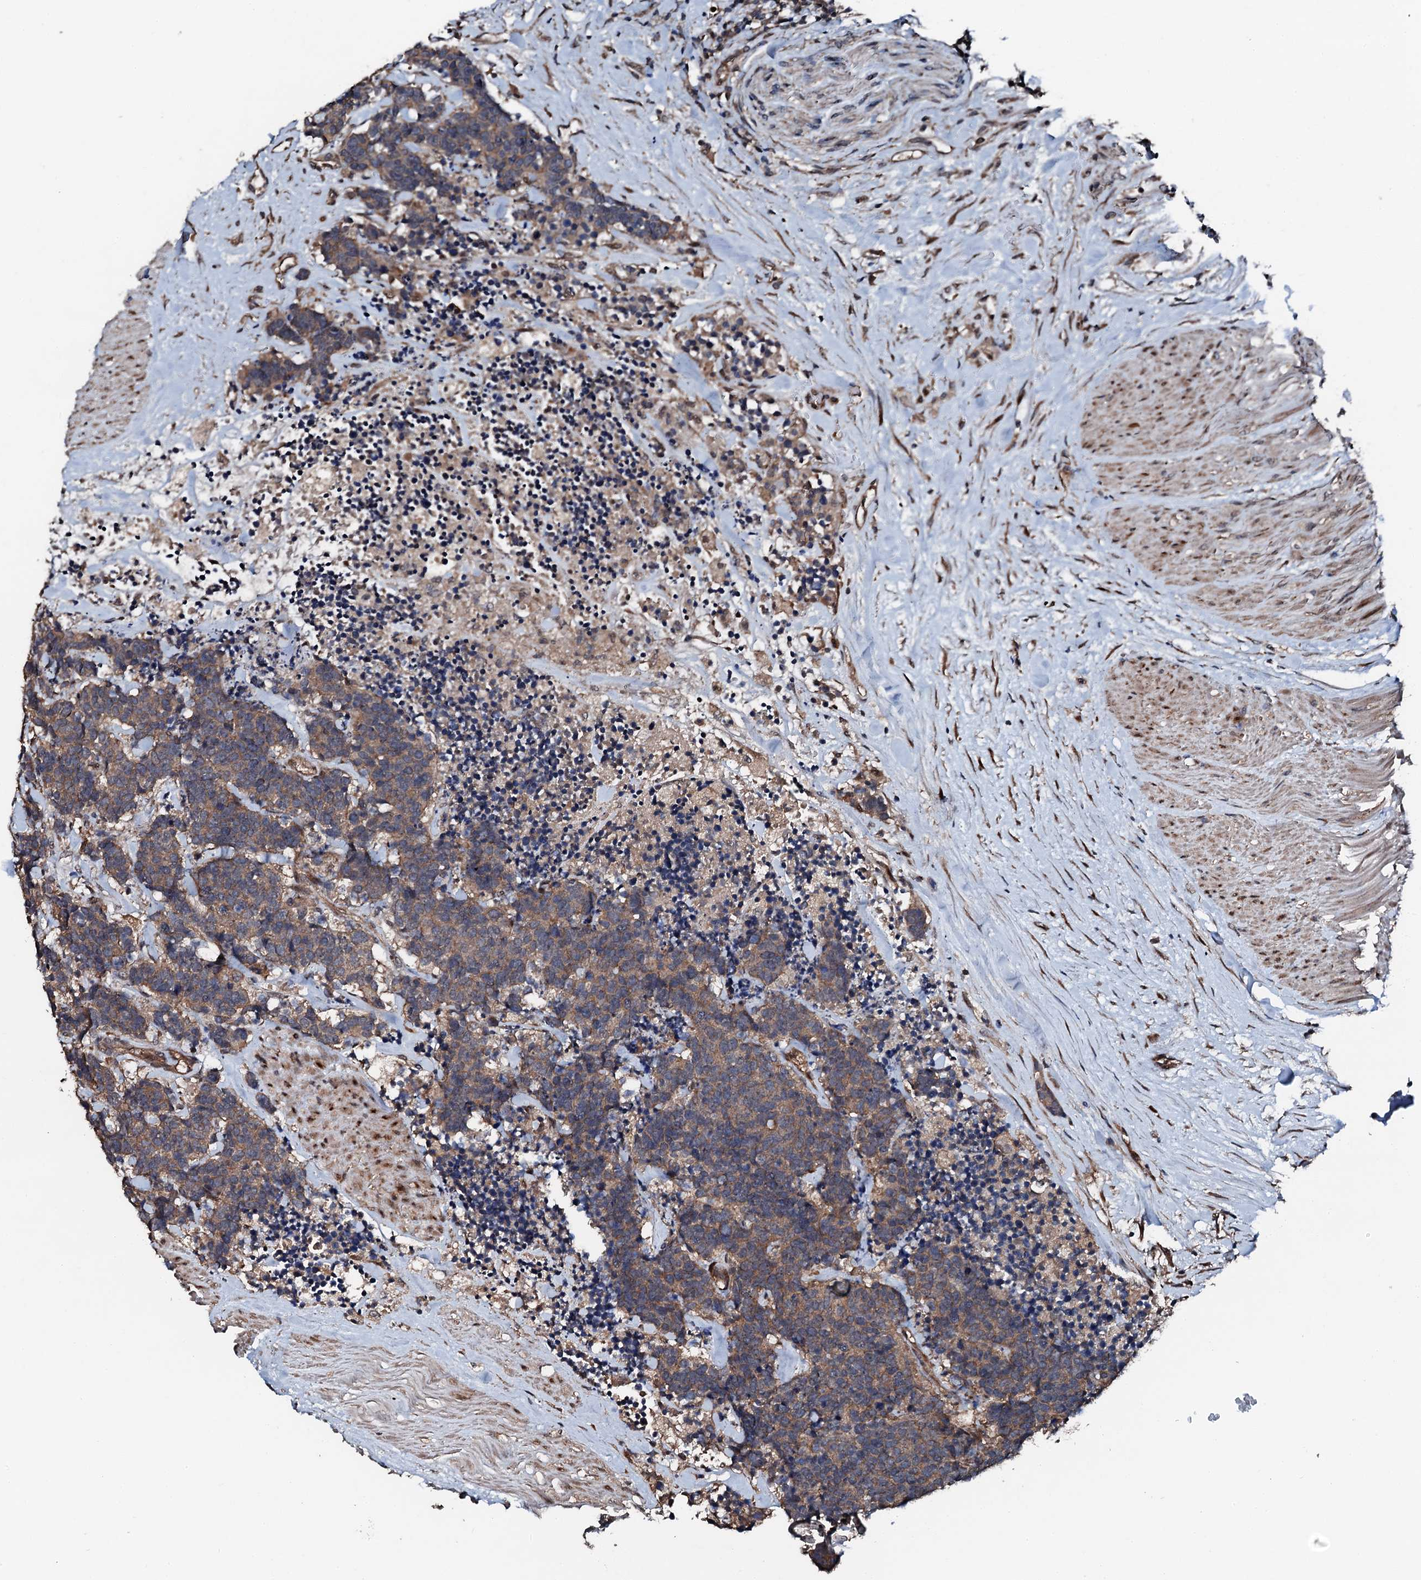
{"staining": {"intensity": "moderate", "quantity": ">75%", "location": "cytoplasmic/membranous"}, "tissue": "carcinoid", "cell_type": "Tumor cells", "image_type": "cancer", "snomed": [{"axis": "morphology", "description": "Carcinoma, NOS"}, {"axis": "morphology", "description": "Carcinoid, malignant, NOS"}, {"axis": "topography", "description": "Urinary bladder"}], "caption": "A brown stain labels moderate cytoplasmic/membranous positivity of a protein in carcinoma tumor cells. Immunohistochemistry (ihc) stains the protein in brown and the nuclei are stained blue.", "gene": "FLYWCH1", "patient": {"sex": "male", "age": 57}}